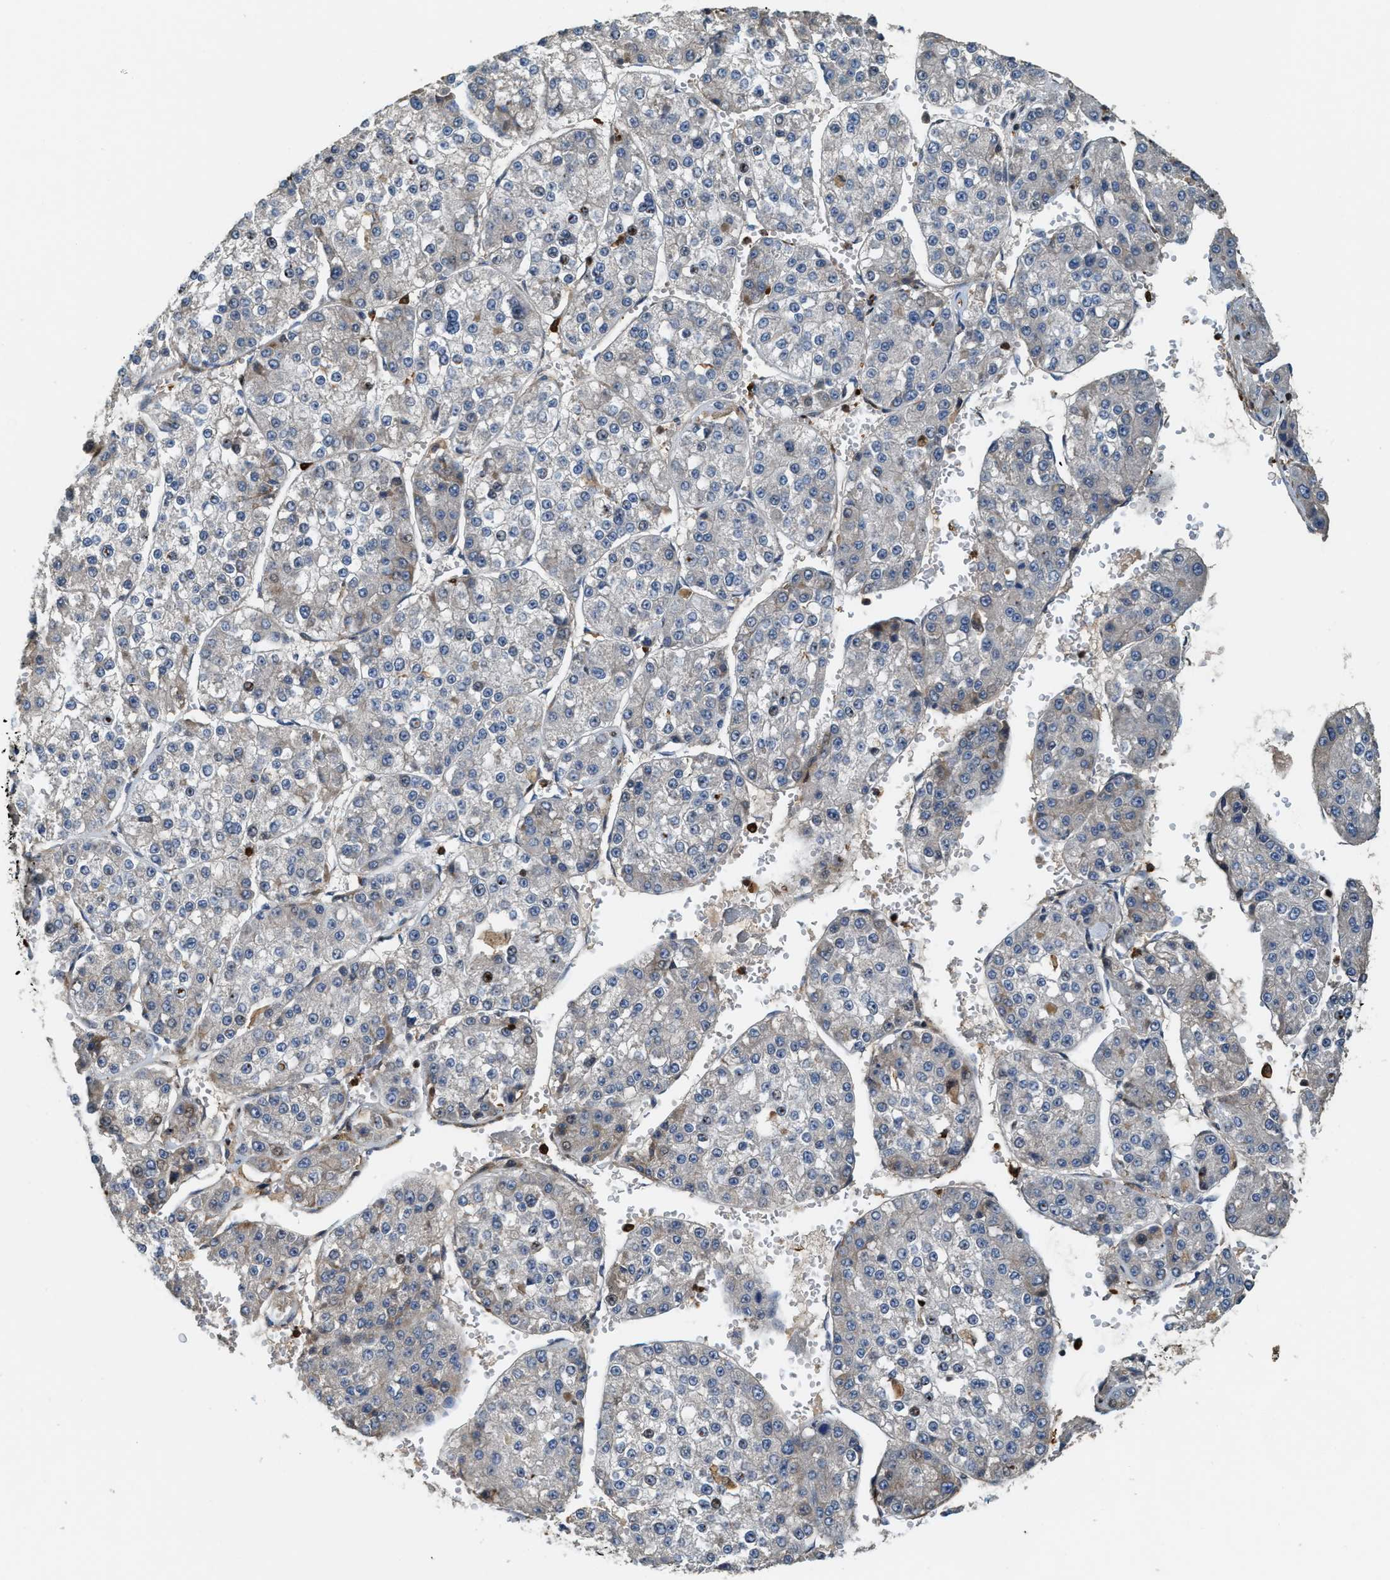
{"staining": {"intensity": "negative", "quantity": "none", "location": "none"}, "tissue": "liver cancer", "cell_type": "Tumor cells", "image_type": "cancer", "snomed": [{"axis": "morphology", "description": "Carcinoma, Hepatocellular, NOS"}, {"axis": "topography", "description": "Liver"}], "caption": "There is no significant staining in tumor cells of liver hepatocellular carcinoma.", "gene": "SERPINB5", "patient": {"sex": "female", "age": 73}}